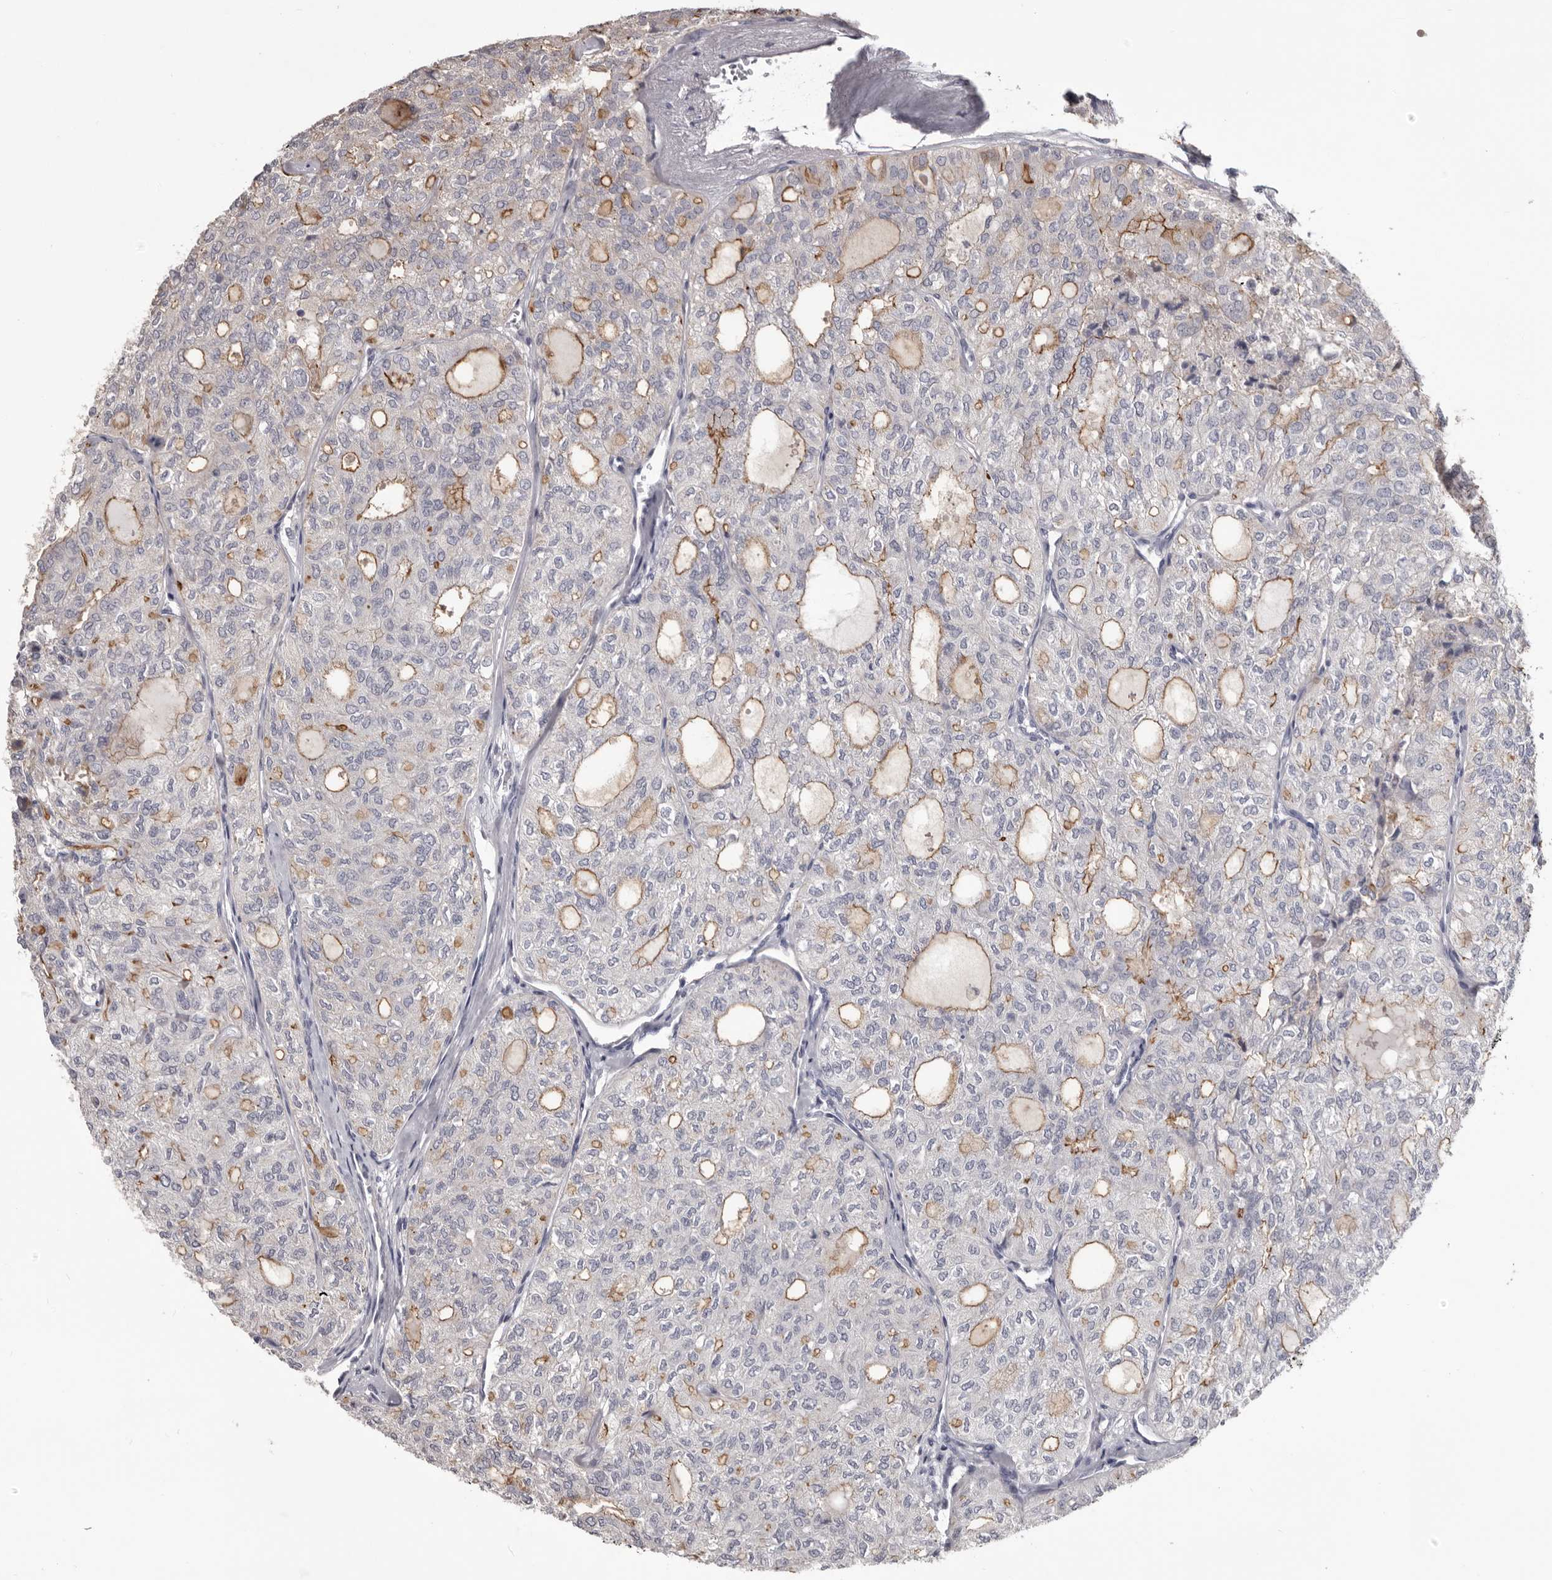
{"staining": {"intensity": "moderate", "quantity": "<25%", "location": "cytoplasmic/membranous"}, "tissue": "thyroid cancer", "cell_type": "Tumor cells", "image_type": "cancer", "snomed": [{"axis": "morphology", "description": "Follicular adenoma carcinoma, NOS"}, {"axis": "topography", "description": "Thyroid gland"}], "caption": "Immunohistochemical staining of human thyroid cancer (follicular adenoma carcinoma) displays low levels of moderate cytoplasmic/membranous expression in about <25% of tumor cells. The staining was performed using DAB (3,3'-diaminobenzidine) to visualize the protein expression in brown, while the nuclei were stained in blue with hematoxylin (Magnification: 20x).", "gene": "LPAR6", "patient": {"sex": "male", "age": 75}}